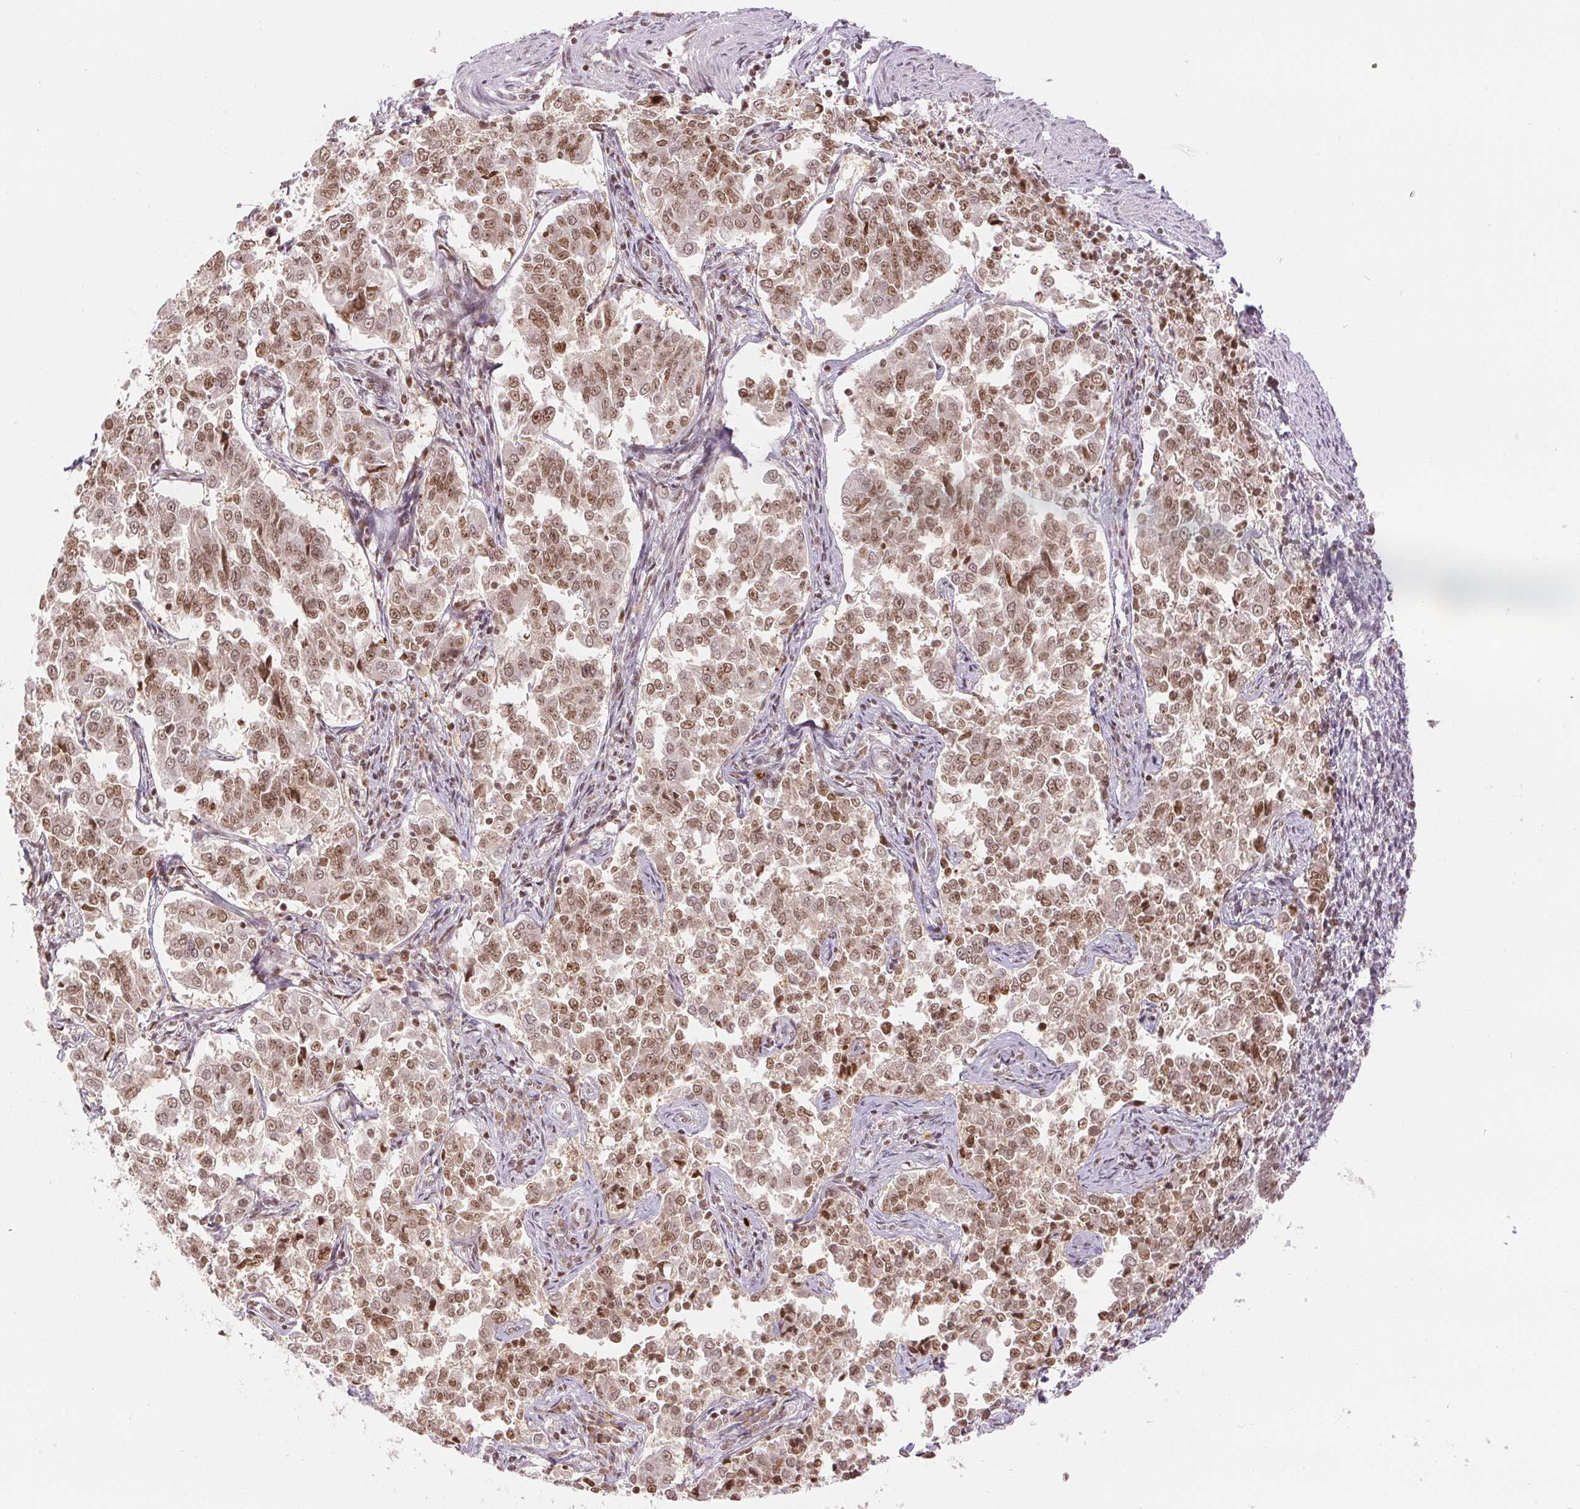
{"staining": {"intensity": "moderate", "quantity": ">75%", "location": "nuclear"}, "tissue": "endometrial cancer", "cell_type": "Tumor cells", "image_type": "cancer", "snomed": [{"axis": "morphology", "description": "Adenocarcinoma, NOS"}, {"axis": "topography", "description": "Endometrium"}], "caption": "Immunohistochemistry (IHC) staining of adenocarcinoma (endometrial), which shows medium levels of moderate nuclear staining in about >75% of tumor cells indicating moderate nuclear protein positivity. The staining was performed using DAB (3,3'-diaminobenzidine) (brown) for protein detection and nuclei were counterstained in hematoxylin (blue).", "gene": "DEK", "patient": {"sex": "female", "age": 43}}